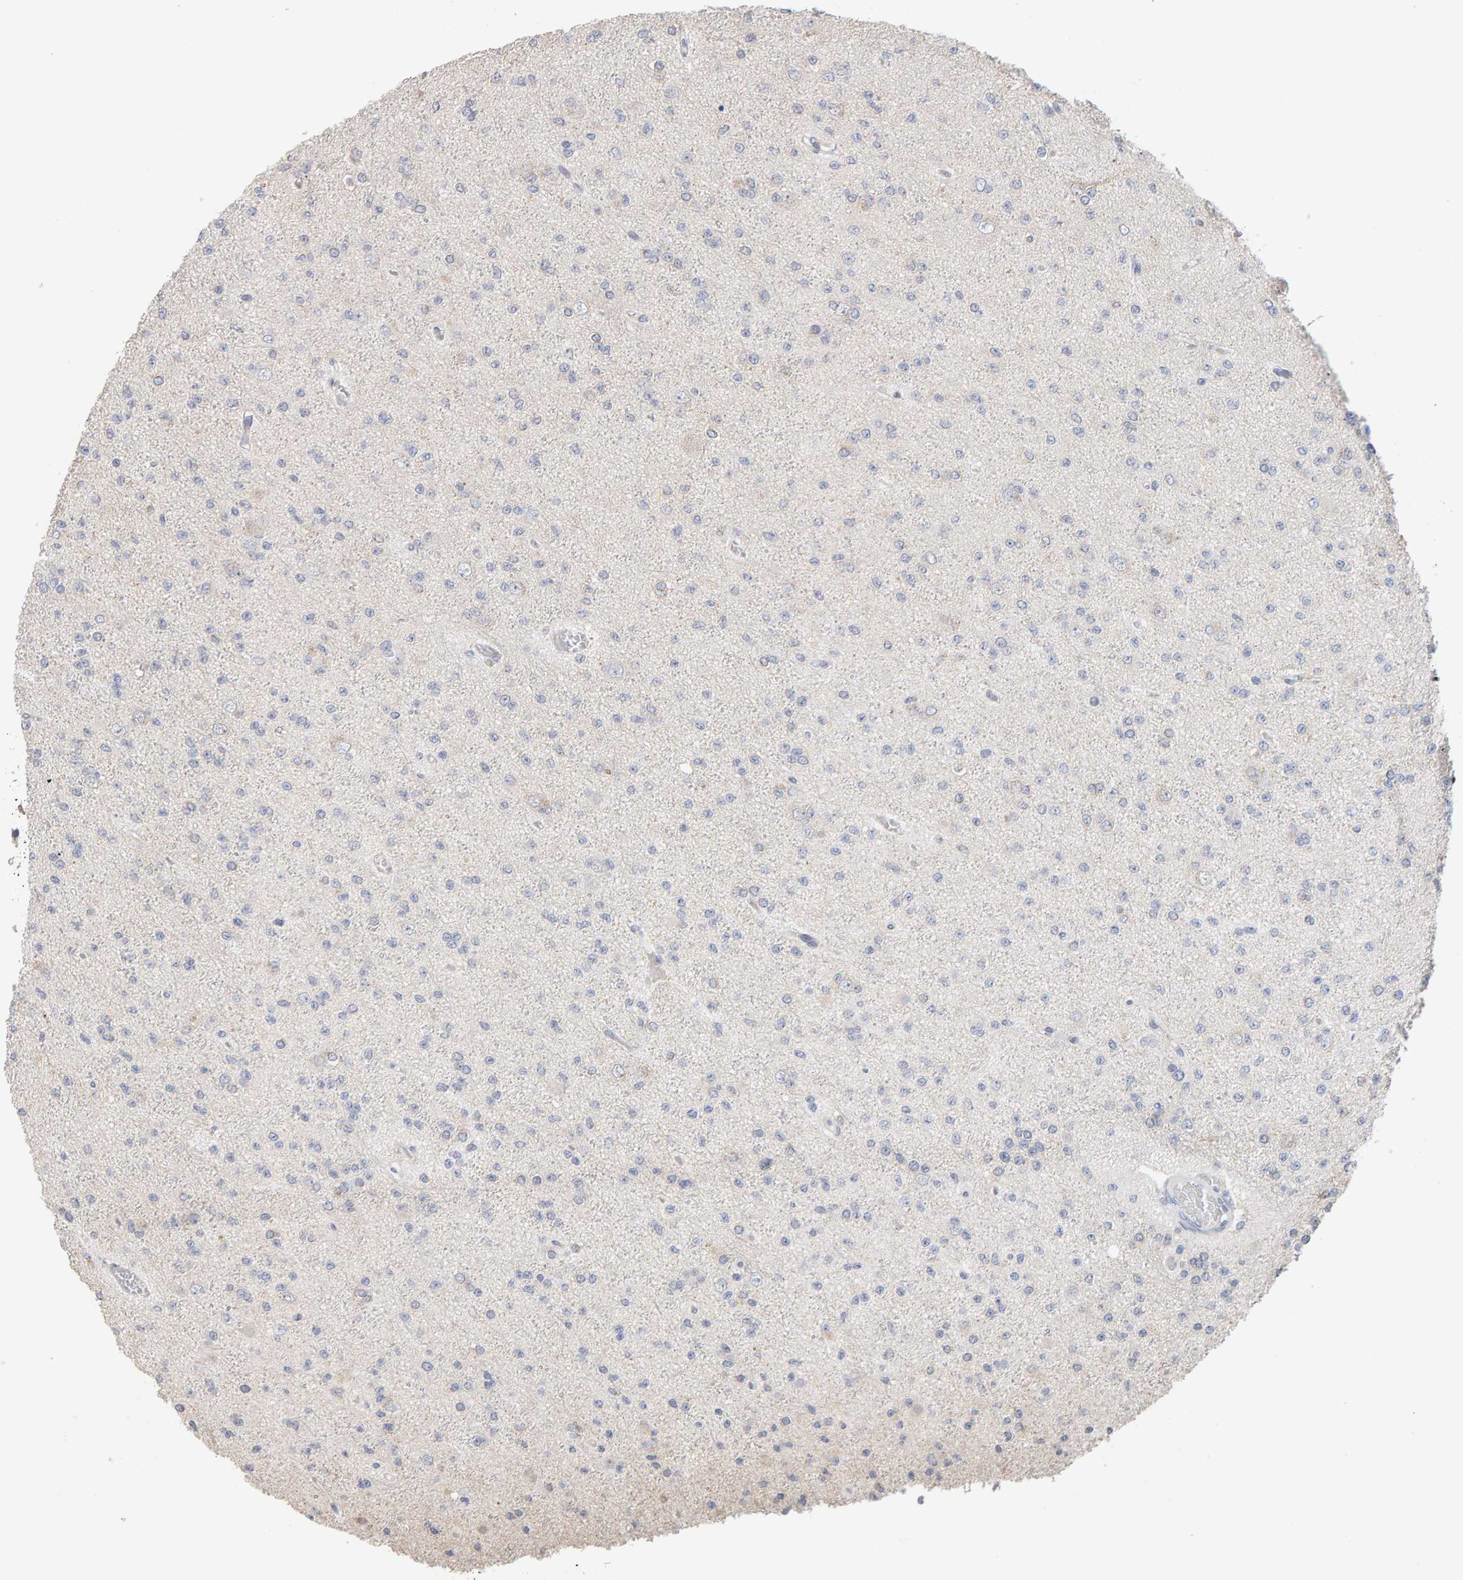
{"staining": {"intensity": "negative", "quantity": "none", "location": "none"}, "tissue": "glioma", "cell_type": "Tumor cells", "image_type": "cancer", "snomed": [{"axis": "morphology", "description": "Glioma, malignant, Low grade"}, {"axis": "topography", "description": "Brain"}], "caption": "Immunohistochemistry micrograph of human glioma stained for a protein (brown), which exhibits no expression in tumor cells. (DAB immunohistochemistry (IHC), high magnification).", "gene": "SGPL1", "patient": {"sex": "female", "age": 22}}